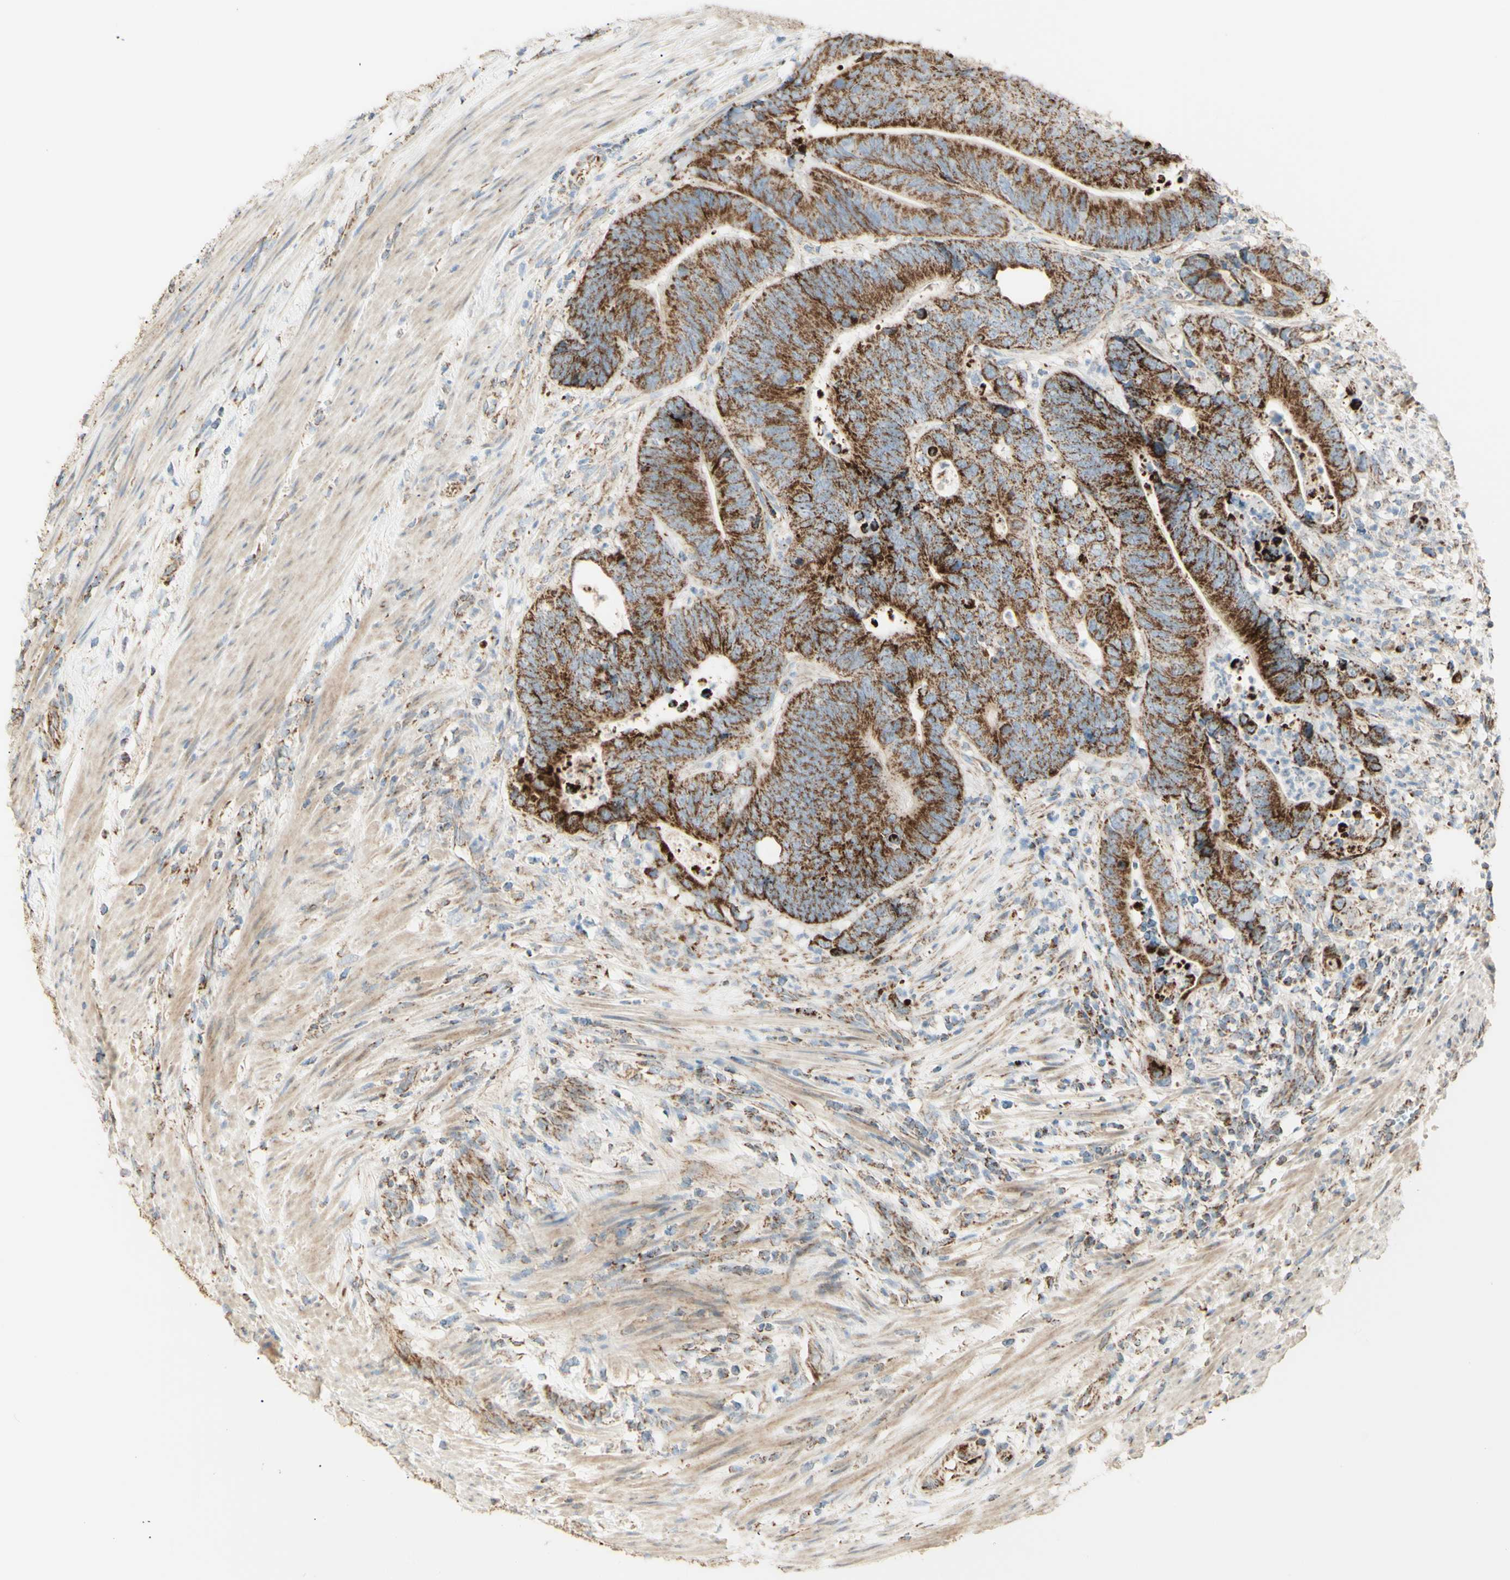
{"staining": {"intensity": "moderate", "quantity": ">75%", "location": "cytoplasmic/membranous"}, "tissue": "colorectal cancer", "cell_type": "Tumor cells", "image_type": "cancer", "snomed": [{"axis": "morphology", "description": "Normal tissue, NOS"}, {"axis": "morphology", "description": "Adenocarcinoma, NOS"}, {"axis": "topography", "description": "Colon"}], "caption": "Immunohistochemical staining of colorectal cancer (adenocarcinoma) reveals medium levels of moderate cytoplasmic/membranous protein staining in approximately >75% of tumor cells.", "gene": "LETM1", "patient": {"sex": "male", "age": 56}}